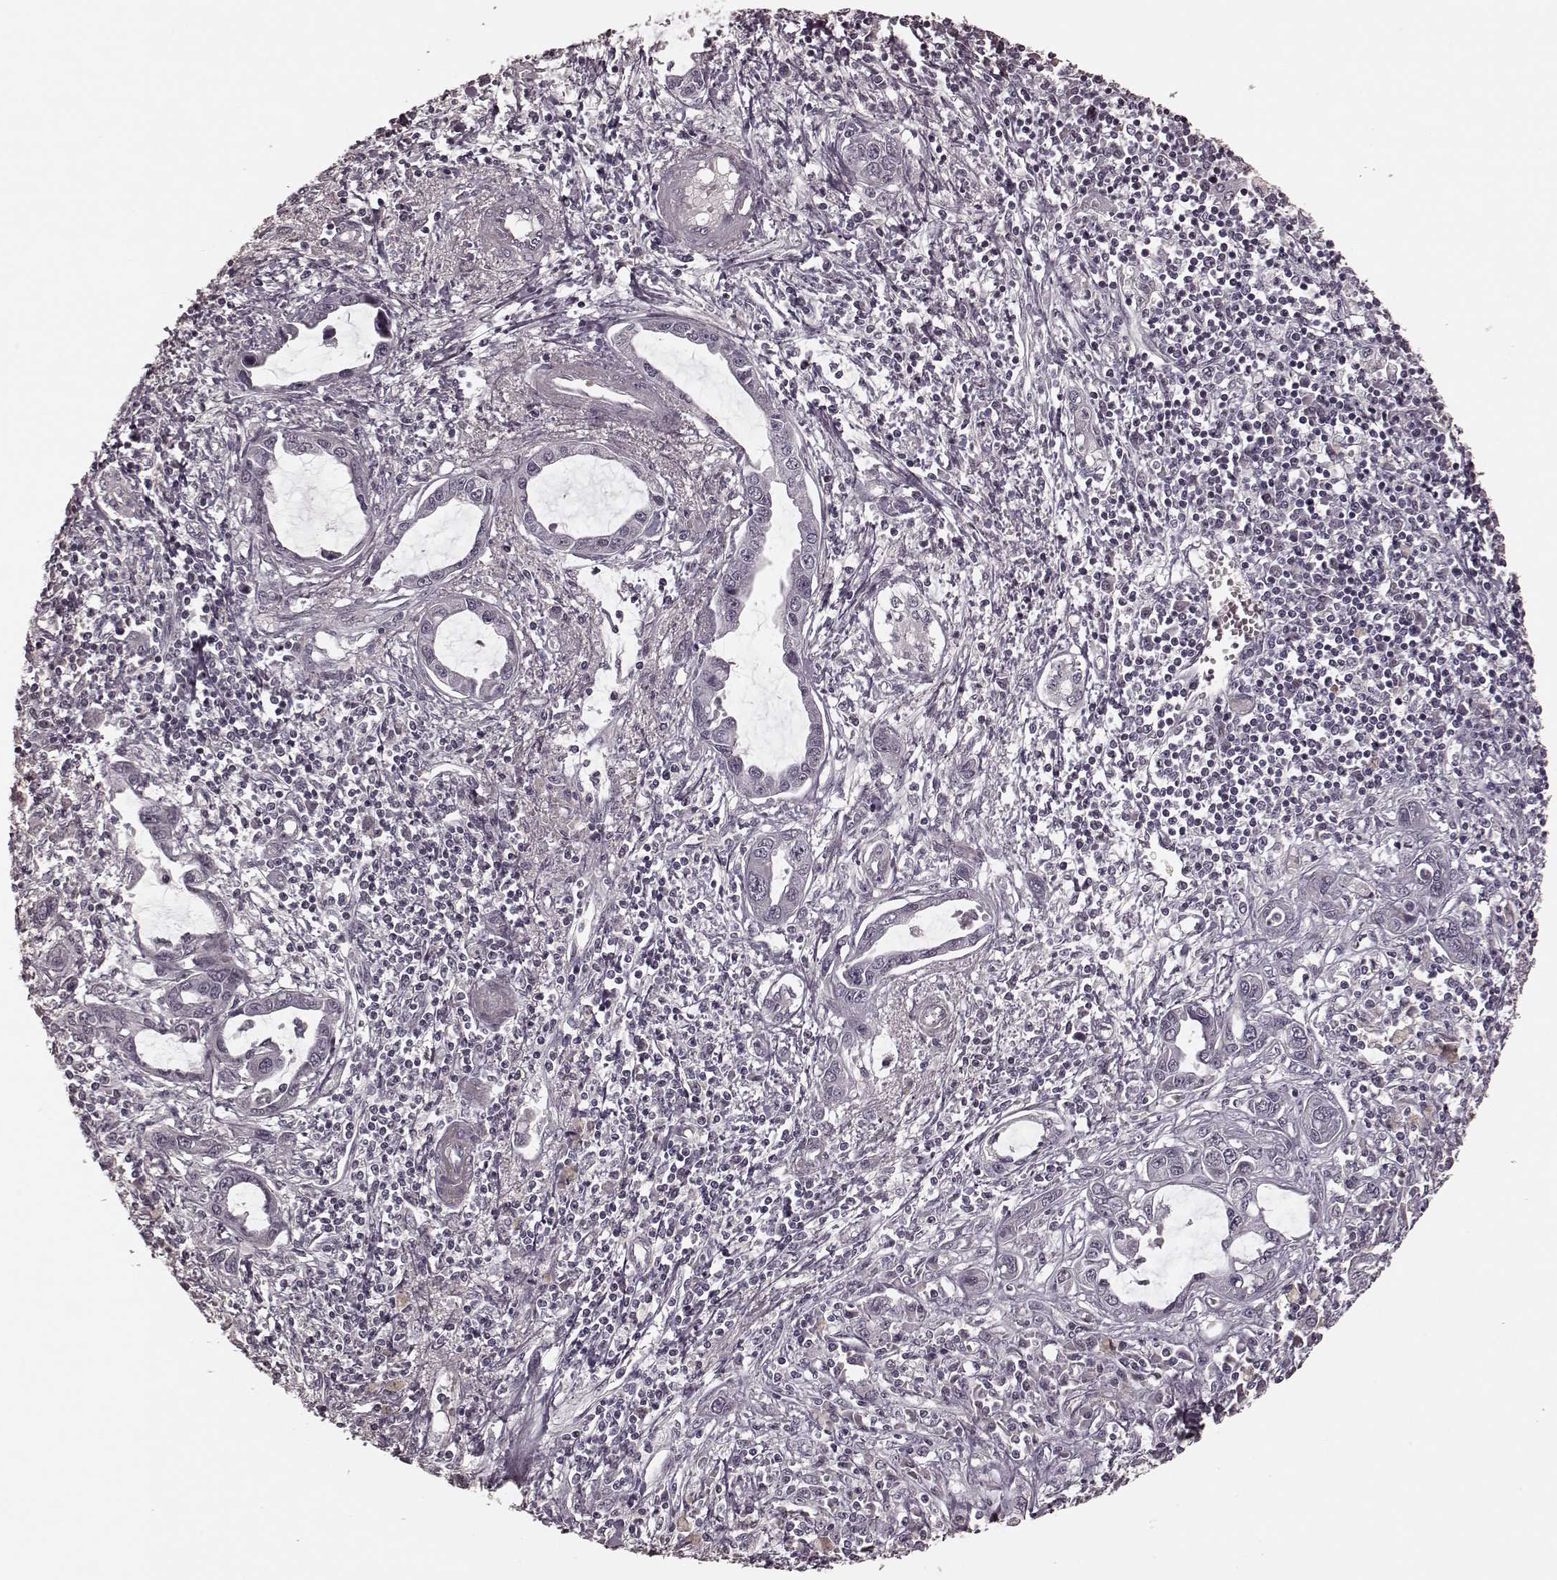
{"staining": {"intensity": "negative", "quantity": "none", "location": "none"}, "tissue": "liver cancer", "cell_type": "Tumor cells", "image_type": "cancer", "snomed": [{"axis": "morphology", "description": "Cholangiocarcinoma"}, {"axis": "topography", "description": "Liver"}], "caption": "Tumor cells are negative for brown protein staining in liver cancer.", "gene": "PRKCE", "patient": {"sex": "male", "age": 58}}